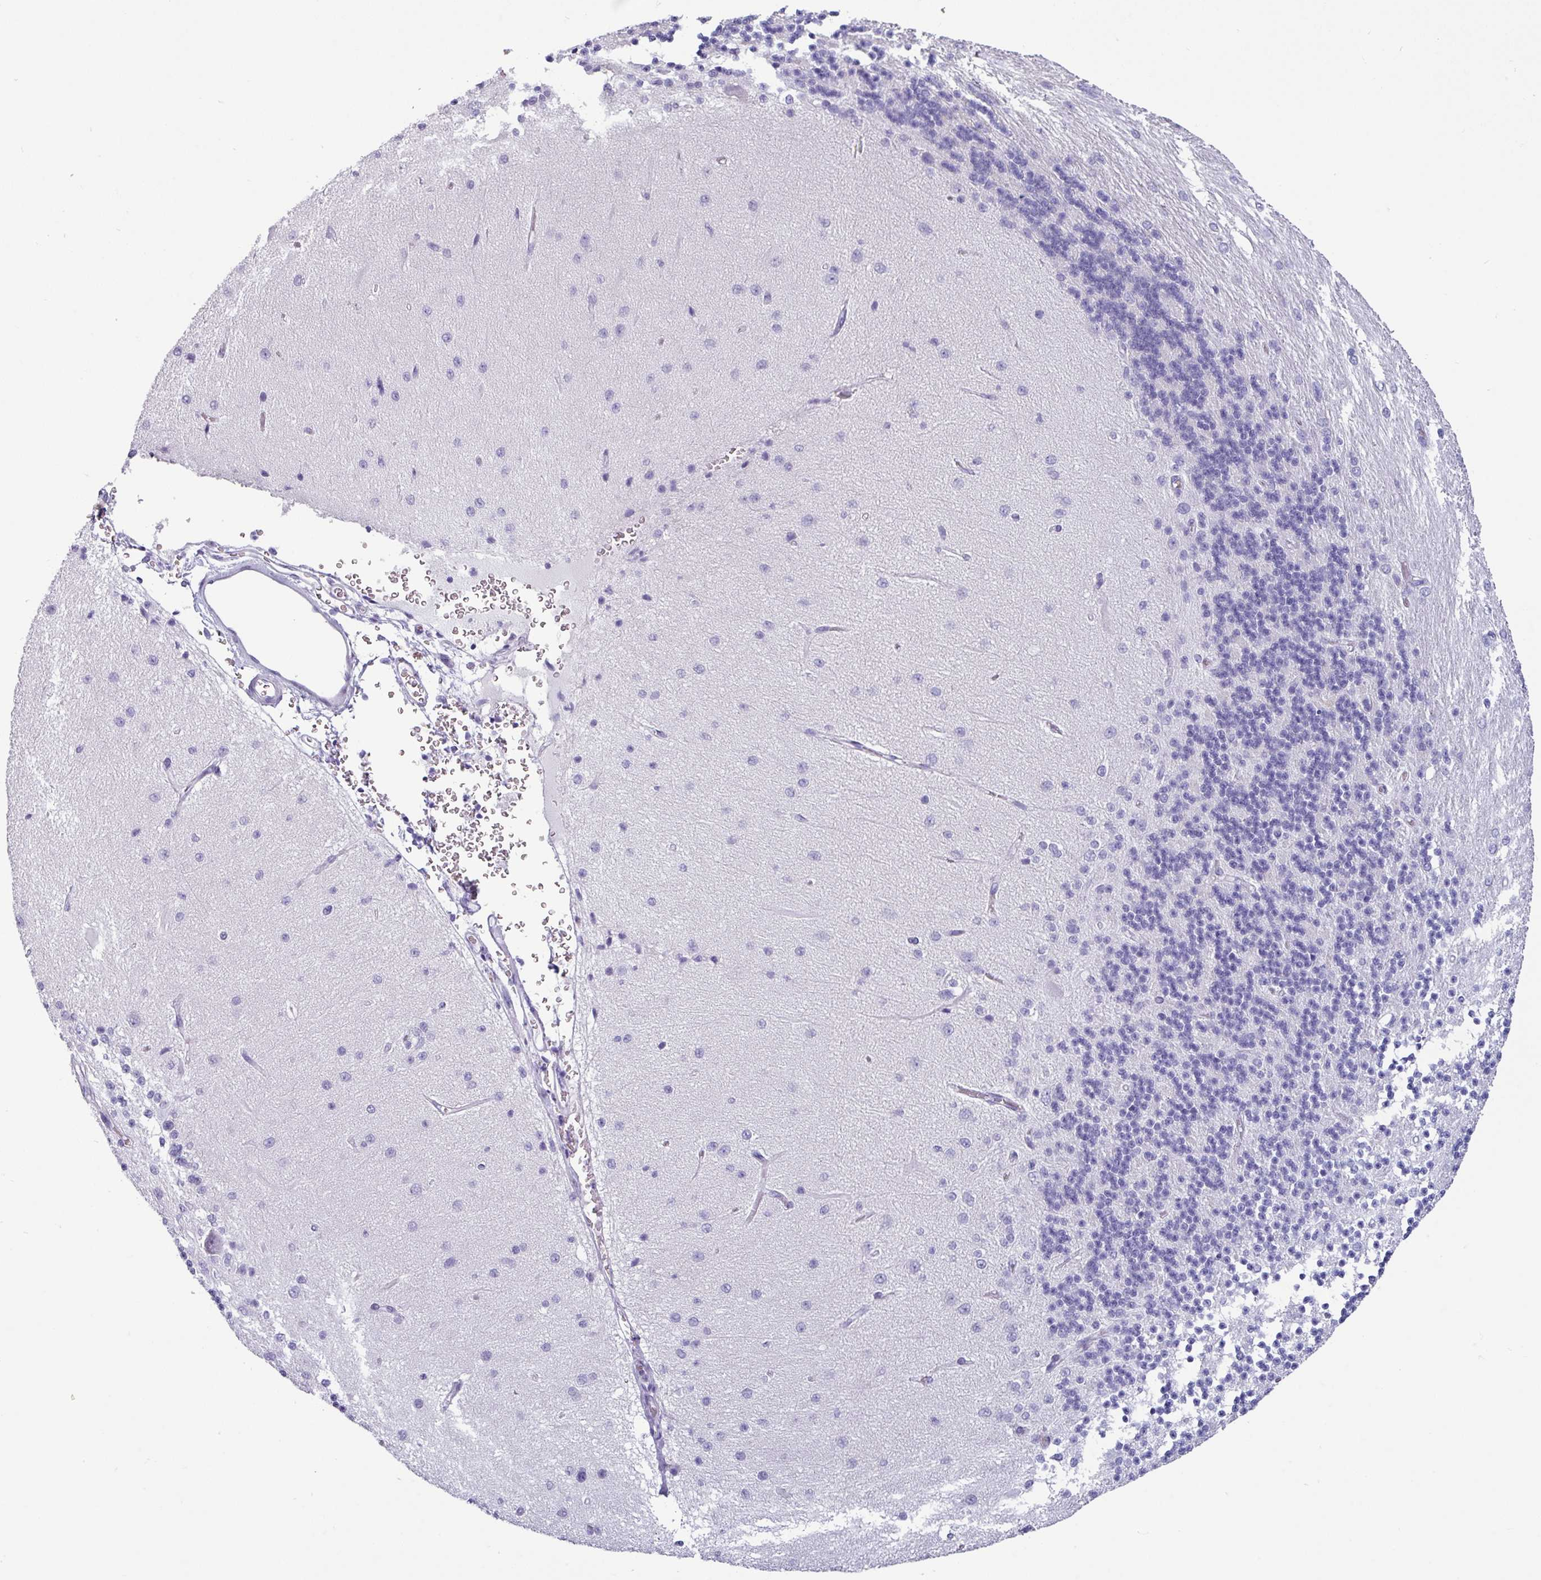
{"staining": {"intensity": "negative", "quantity": "none", "location": "none"}, "tissue": "cerebellum", "cell_type": "Cells in granular layer", "image_type": "normal", "snomed": [{"axis": "morphology", "description": "Normal tissue, NOS"}, {"axis": "topography", "description": "Cerebellum"}], "caption": "A photomicrograph of human cerebellum is negative for staining in cells in granular layer. Brightfield microscopy of immunohistochemistry (IHC) stained with DAB (brown) and hematoxylin (blue), captured at high magnification.", "gene": "VCX2", "patient": {"sex": "female", "age": 29}}